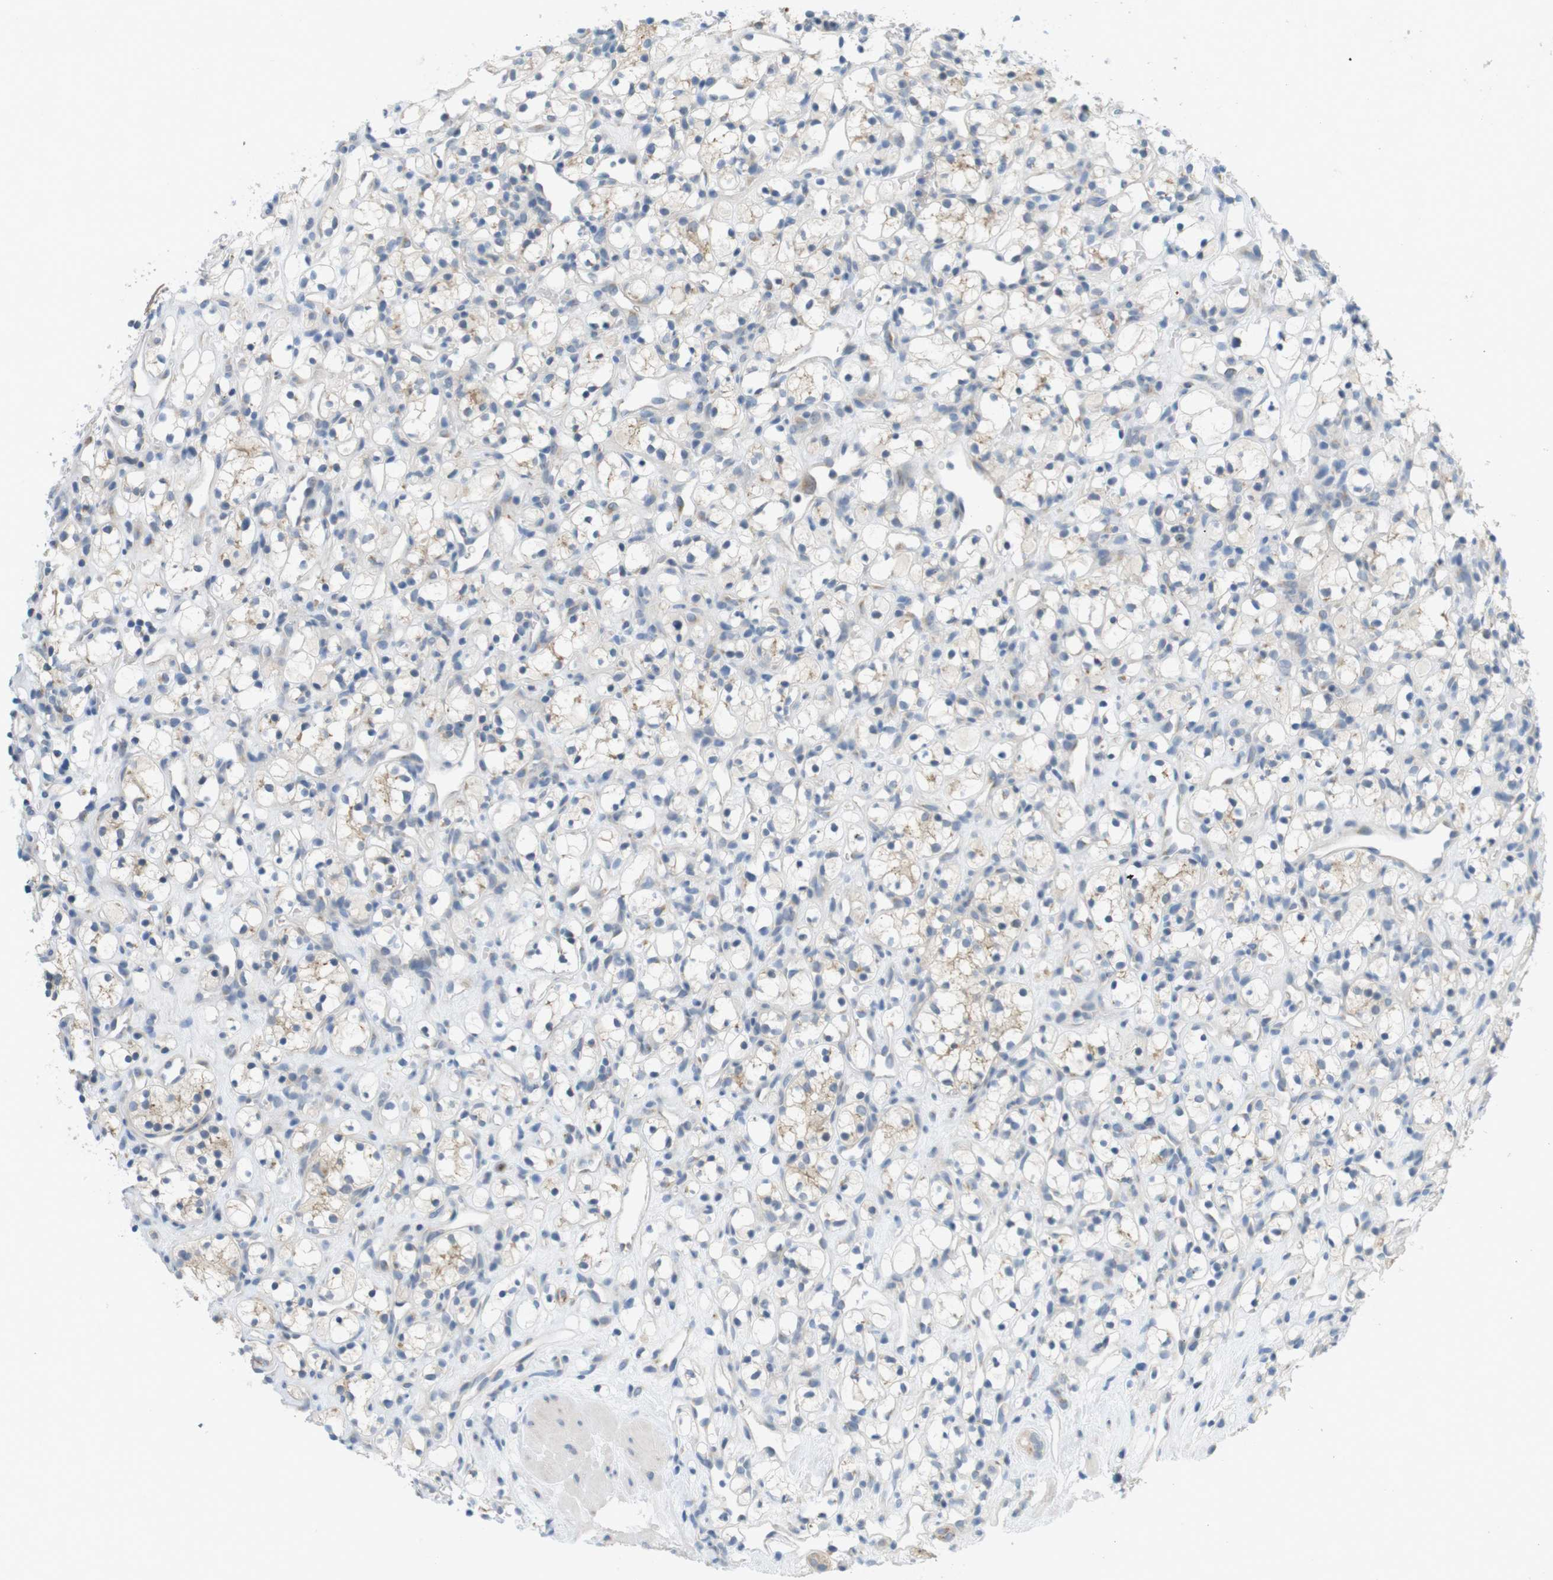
{"staining": {"intensity": "weak", "quantity": "<25%", "location": "cytoplasmic/membranous"}, "tissue": "renal cancer", "cell_type": "Tumor cells", "image_type": "cancer", "snomed": [{"axis": "morphology", "description": "Adenocarcinoma, NOS"}, {"axis": "topography", "description": "Kidney"}], "caption": "This is an IHC photomicrograph of renal cancer. There is no staining in tumor cells.", "gene": "YIPF3", "patient": {"sex": "female", "age": 60}}